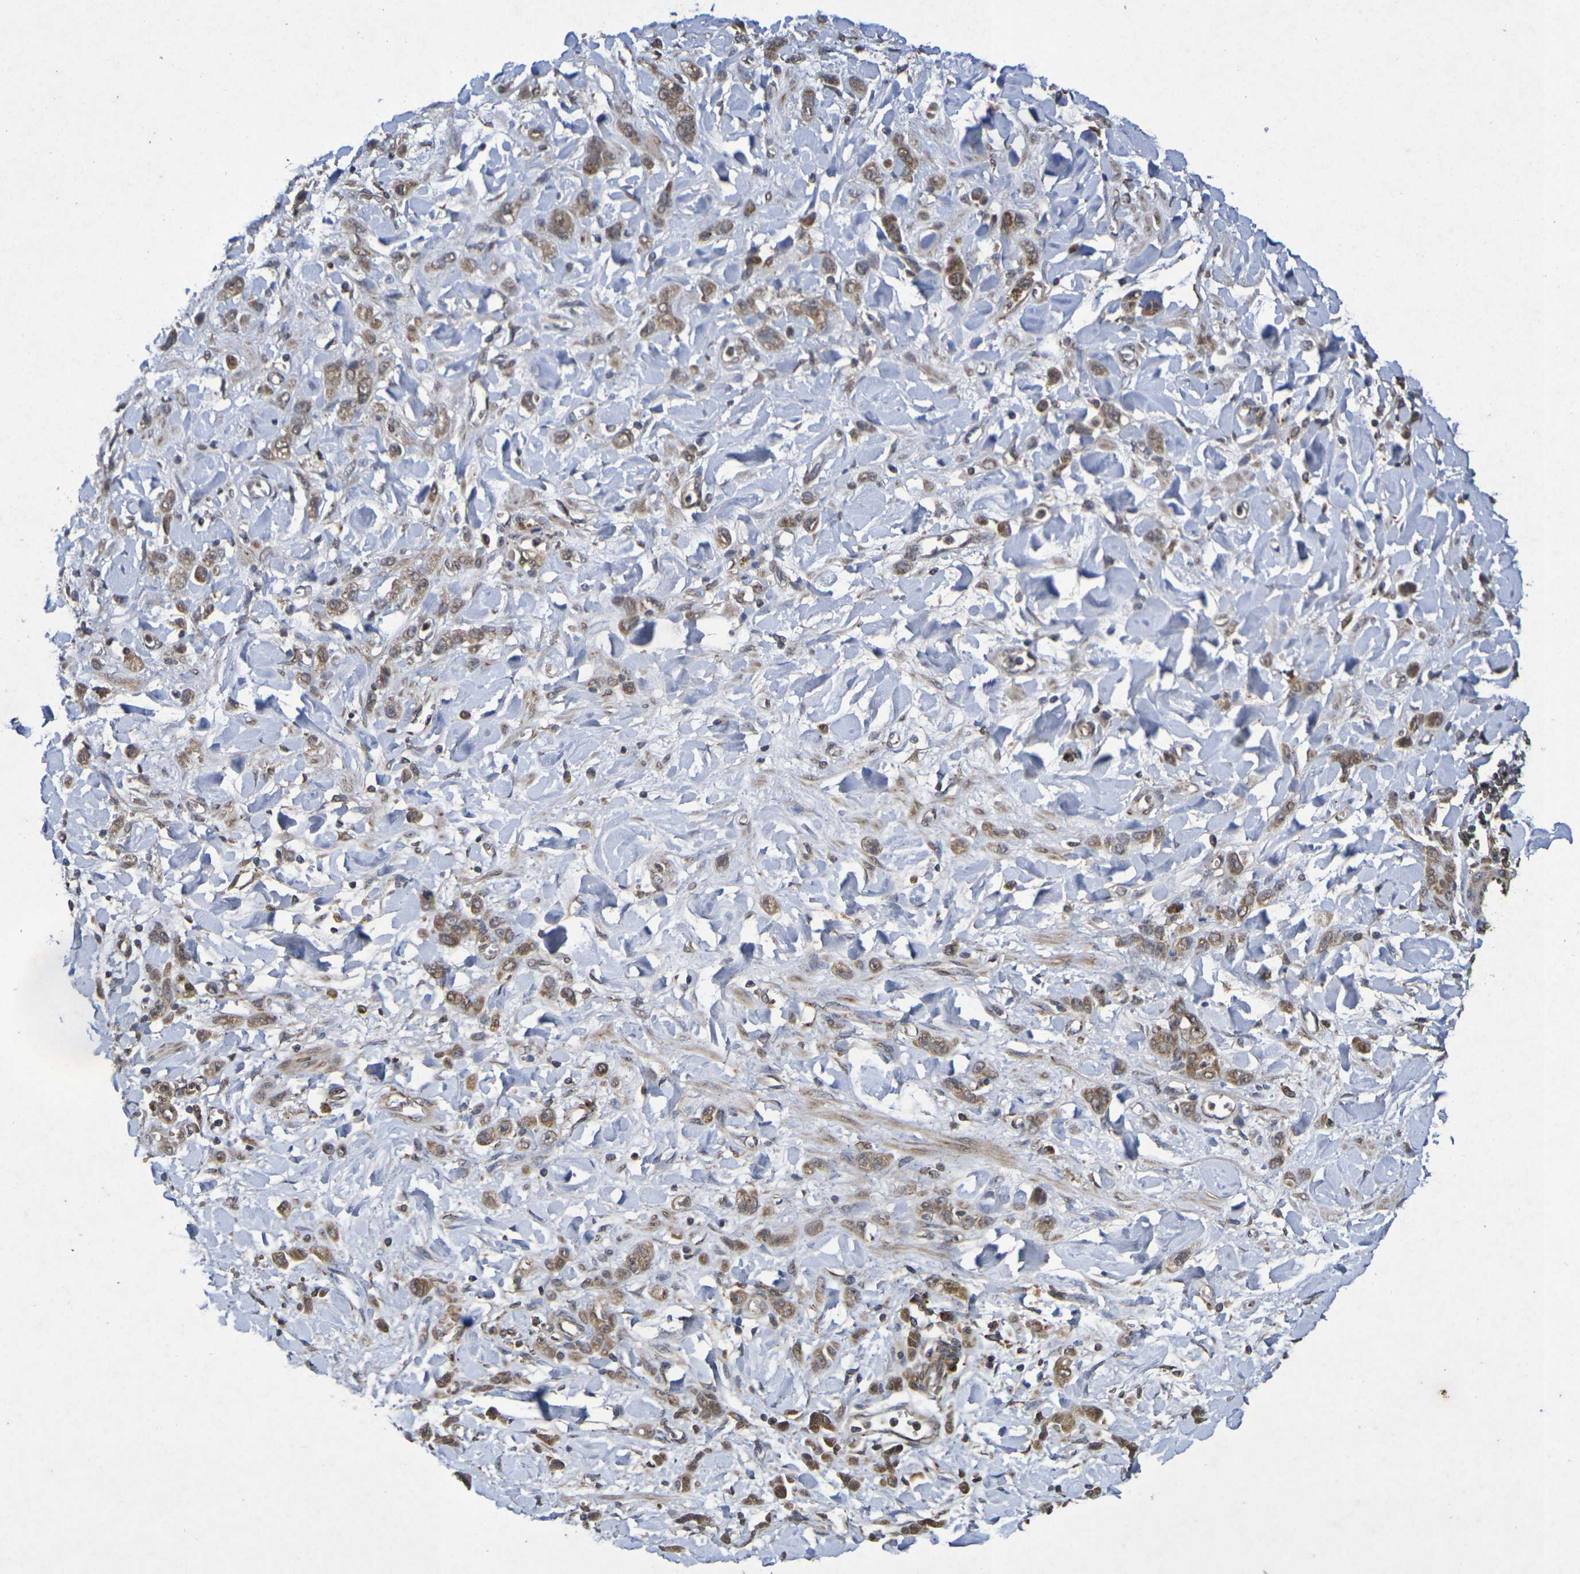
{"staining": {"intensity": "moderate", "quantity": ">75%", "location": "cytoplasmic/membranous"}, "tissue": "stomach cancer", "cell_type": "Tumor cells", "image_type": "cancer", "snomed": [{"axis": "morphology", "description": "Normal tissue, NOS"}, {"axis": "morphology", "description": "Adenocarcinoma, NOS"}, {"axis": "topography", "description": "Stomach"}], "caption": "A brown stain shows moderate cytoplasmic/membranous expression of a protein in stomach cancer (adenocarcinoma) tumor cells.", "gene": "GUCY1A2", "patient": {"sex": "male", "age": 82}}